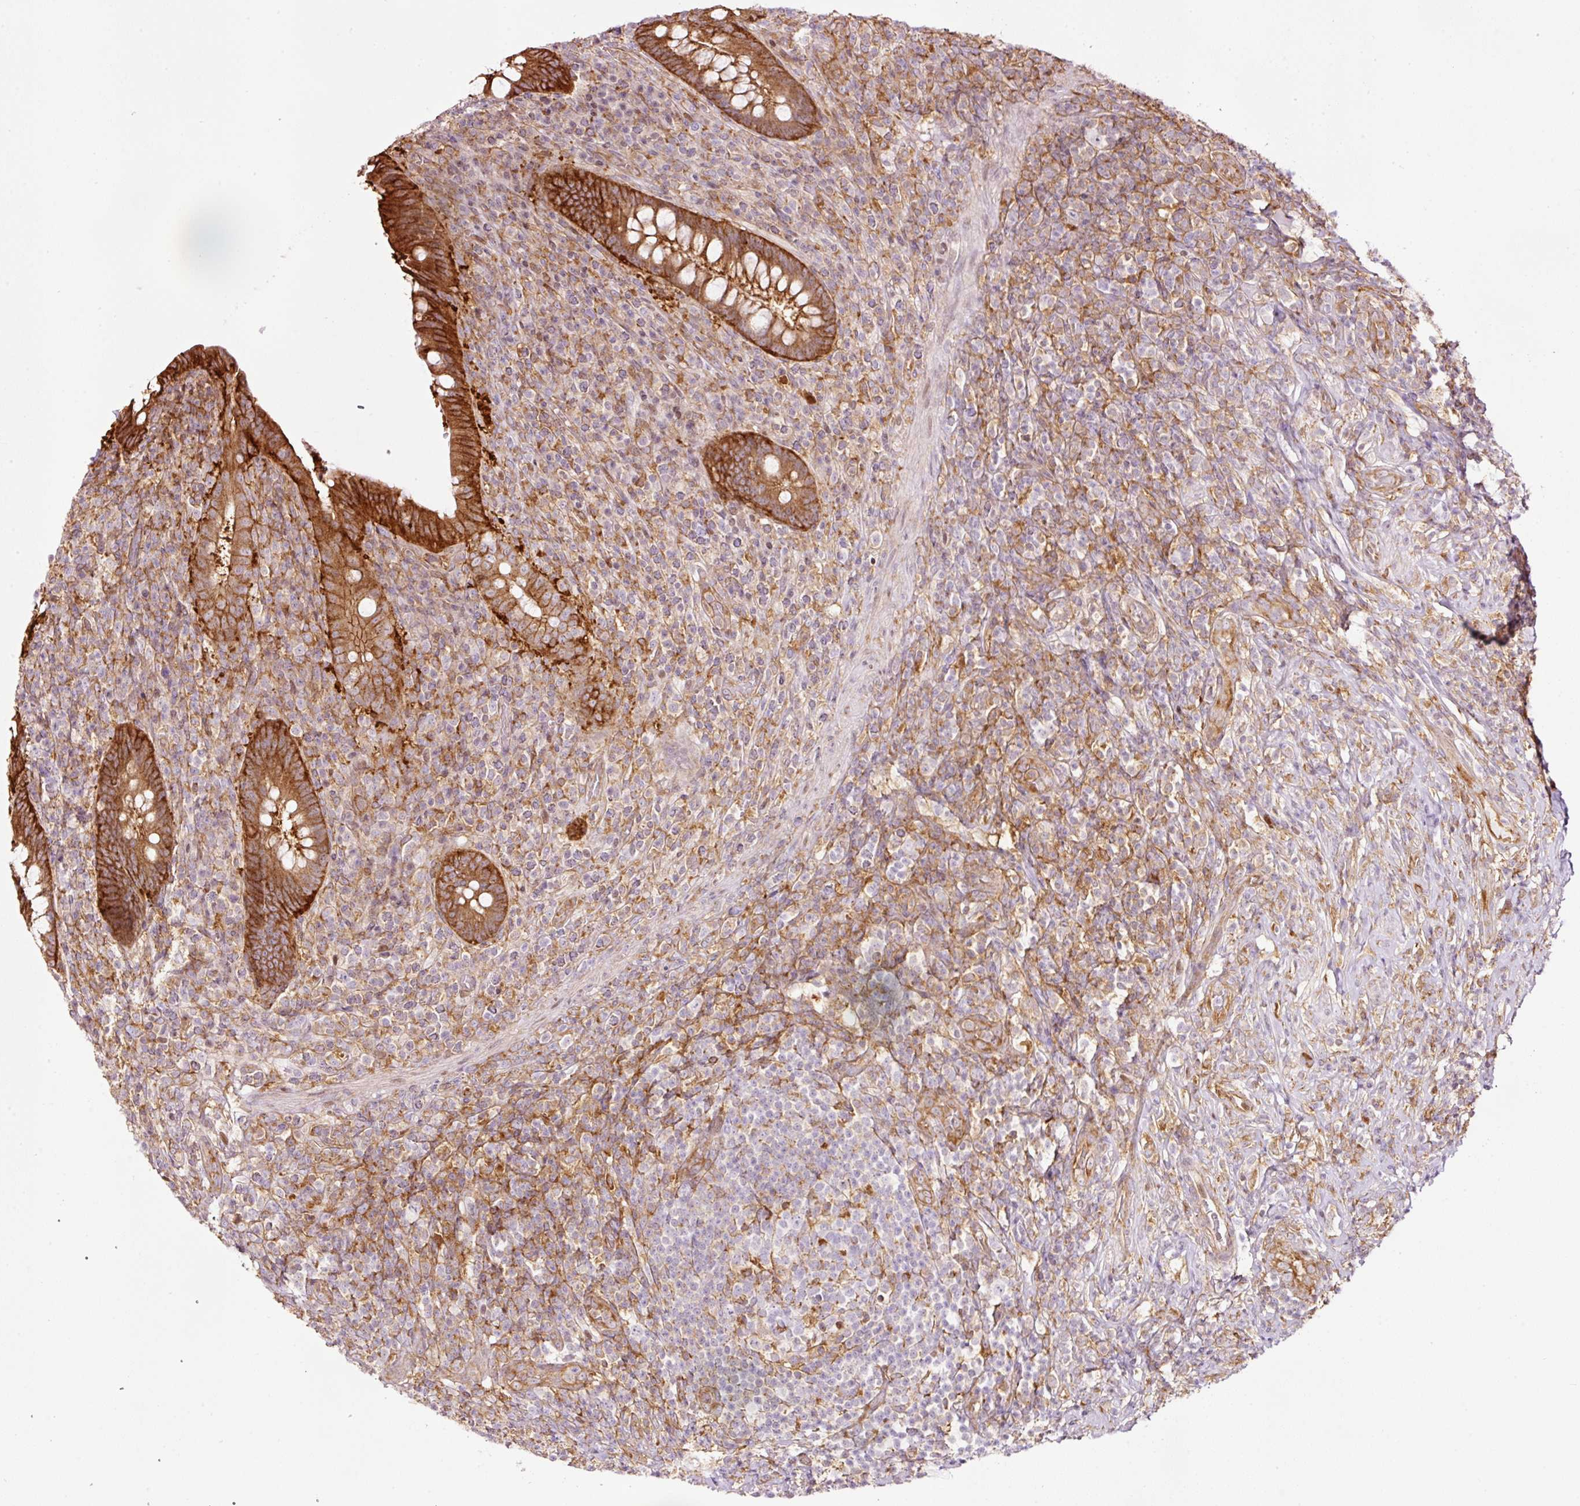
{"staining": {"intensity": "strong", "quantity": ">75%", "location": "cytoplasmic/membranous"}, "tissue": "appendix", "cell_type": "Glandular cells", "image_type": "normal", "snomed": [{"axis": "morphology", "description": "Normal tissue, NOS"}, {"axis": "topography", "description": "Appendix"}], "caption": "There is high levels of strong cytoplasmic/membranous staining in glandular cells of unremarkable appendix, as demonstrated by immunohistochemical staining (brown color).", "gene": "SCNM1", "patient": {"sex": "female", "age": 43}}